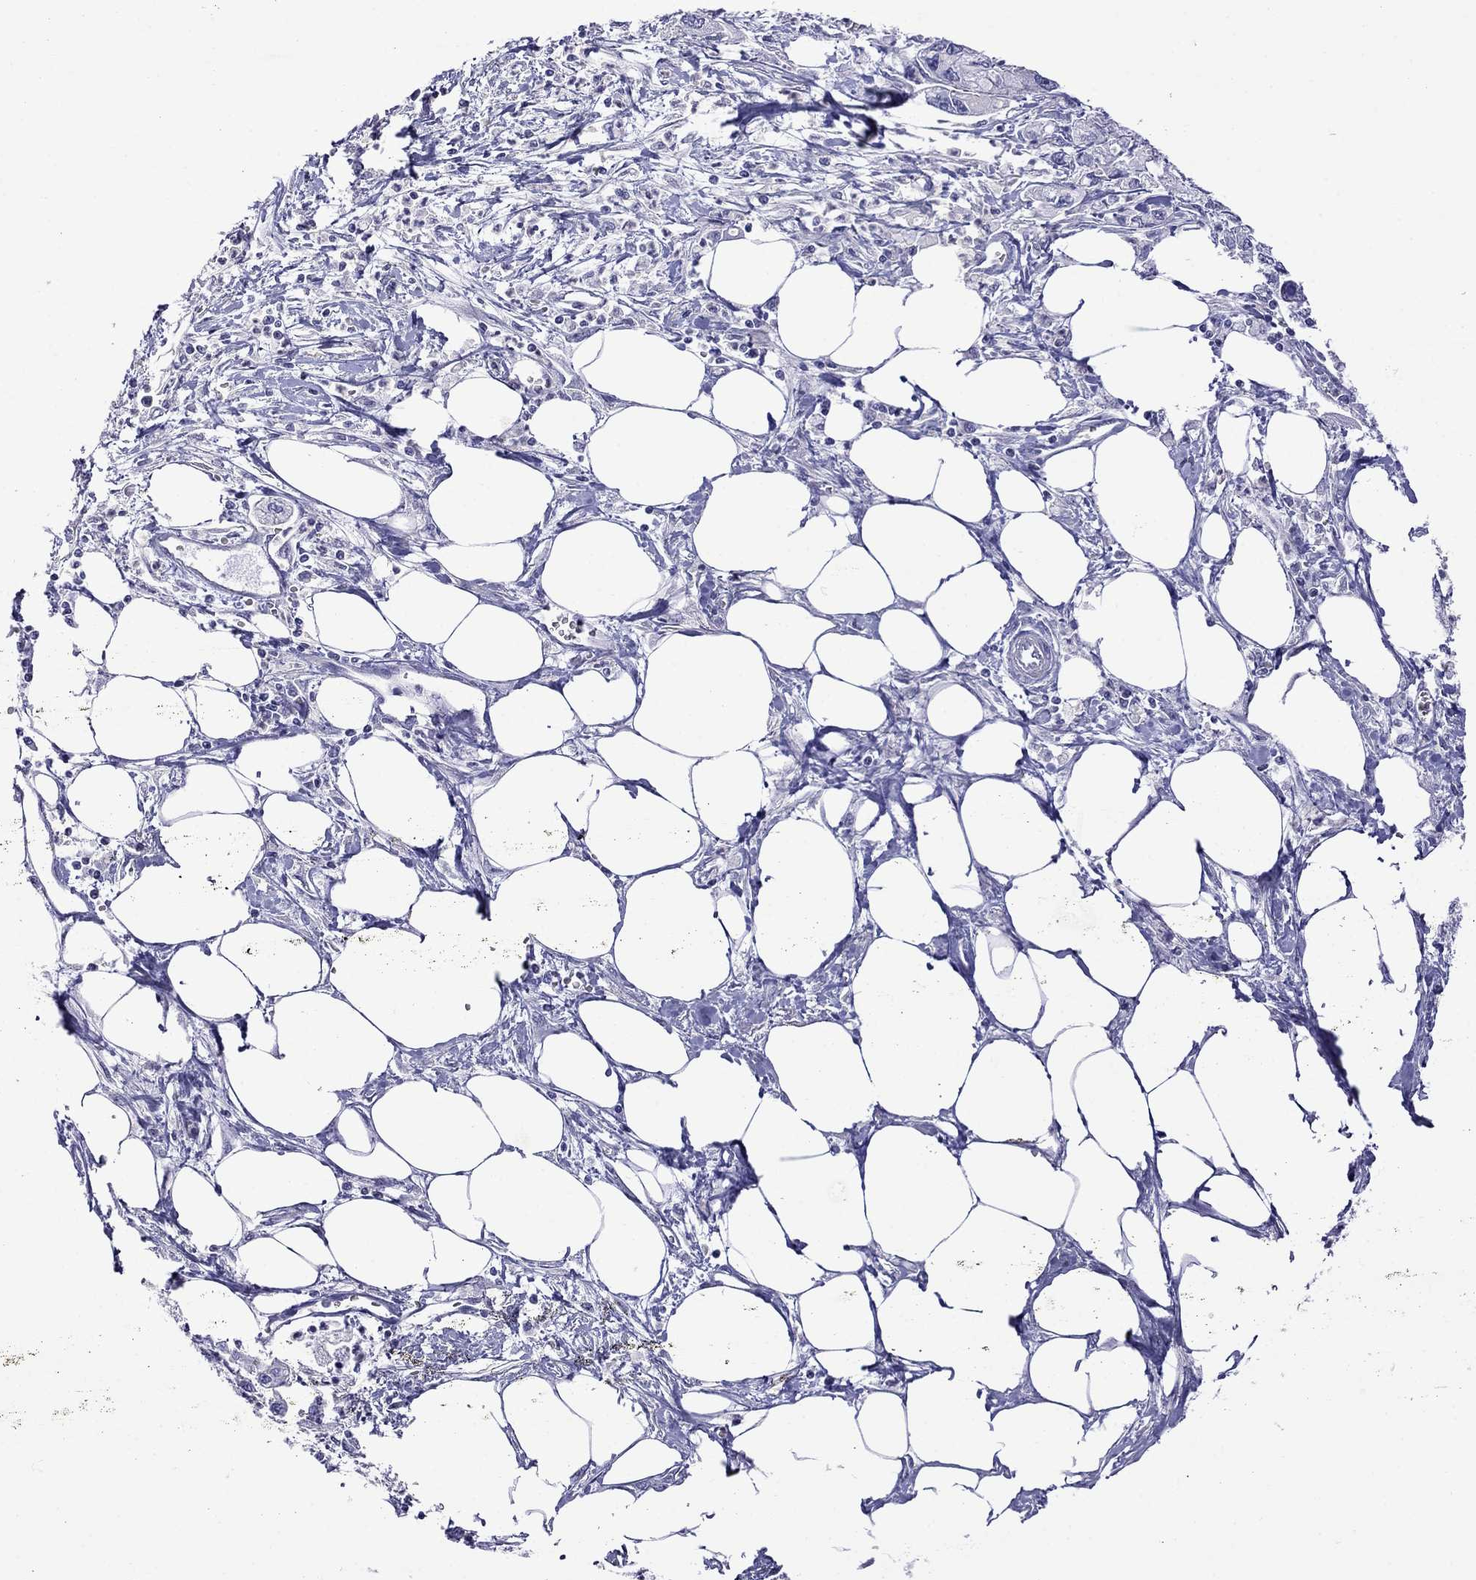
{"staining": {"intensity": "negative", "quantity": "none", "location": "none"}, "tissue": "pancreatic cancer", "cell_type": "Tumor cells", "image_type": "cancer", "snomed": [{"axis": "morphology", "description": "Adenocarcinoma, NOS"}, {"axis": "topography", "description": "Pancreas"}], "caption": "Adenocarcinoma (pancreatic) was stained to show a protein in brown. There is no significant staining in tumor cells. Nuclei are stained in blue.", "gene": "STAR", "patient": {"sex": "male", "age": 70}}